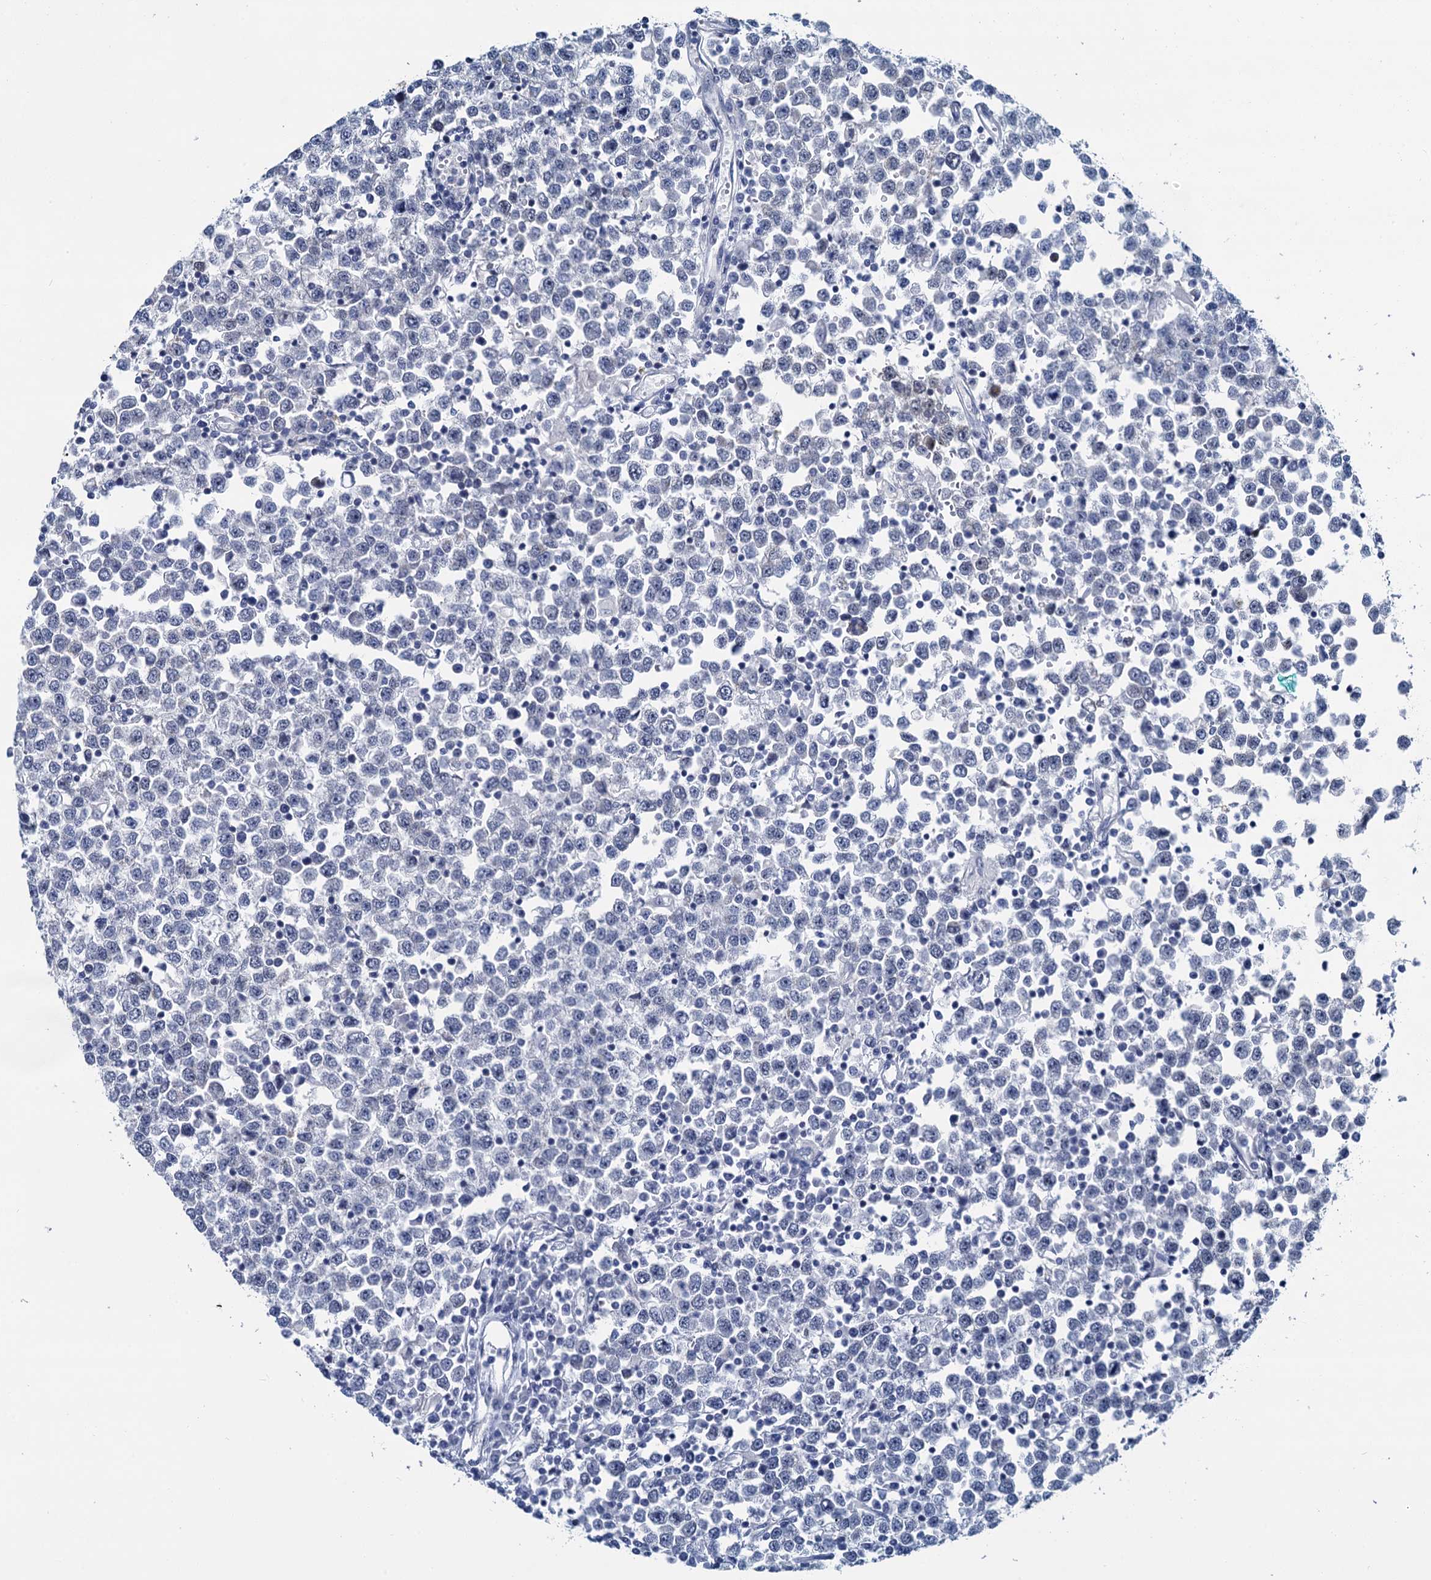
{"staining": {"intensity": "negative", "quantity": "none", "location": "none"}, "tissue": "testis cancer", "cell_type": "Tumor cells", "image_type": "cancer", "snomed": [{"axis": "morphology", "description": "Seminoma, NOS"}, {"axis": "topography", "description": "Testis"}], "caption": "Human testis cancer stained for a protein using IHC reveals no positivity in tumor cells.", "gene": "MIOX", "patient": {"sex": "male", "age": 65}}